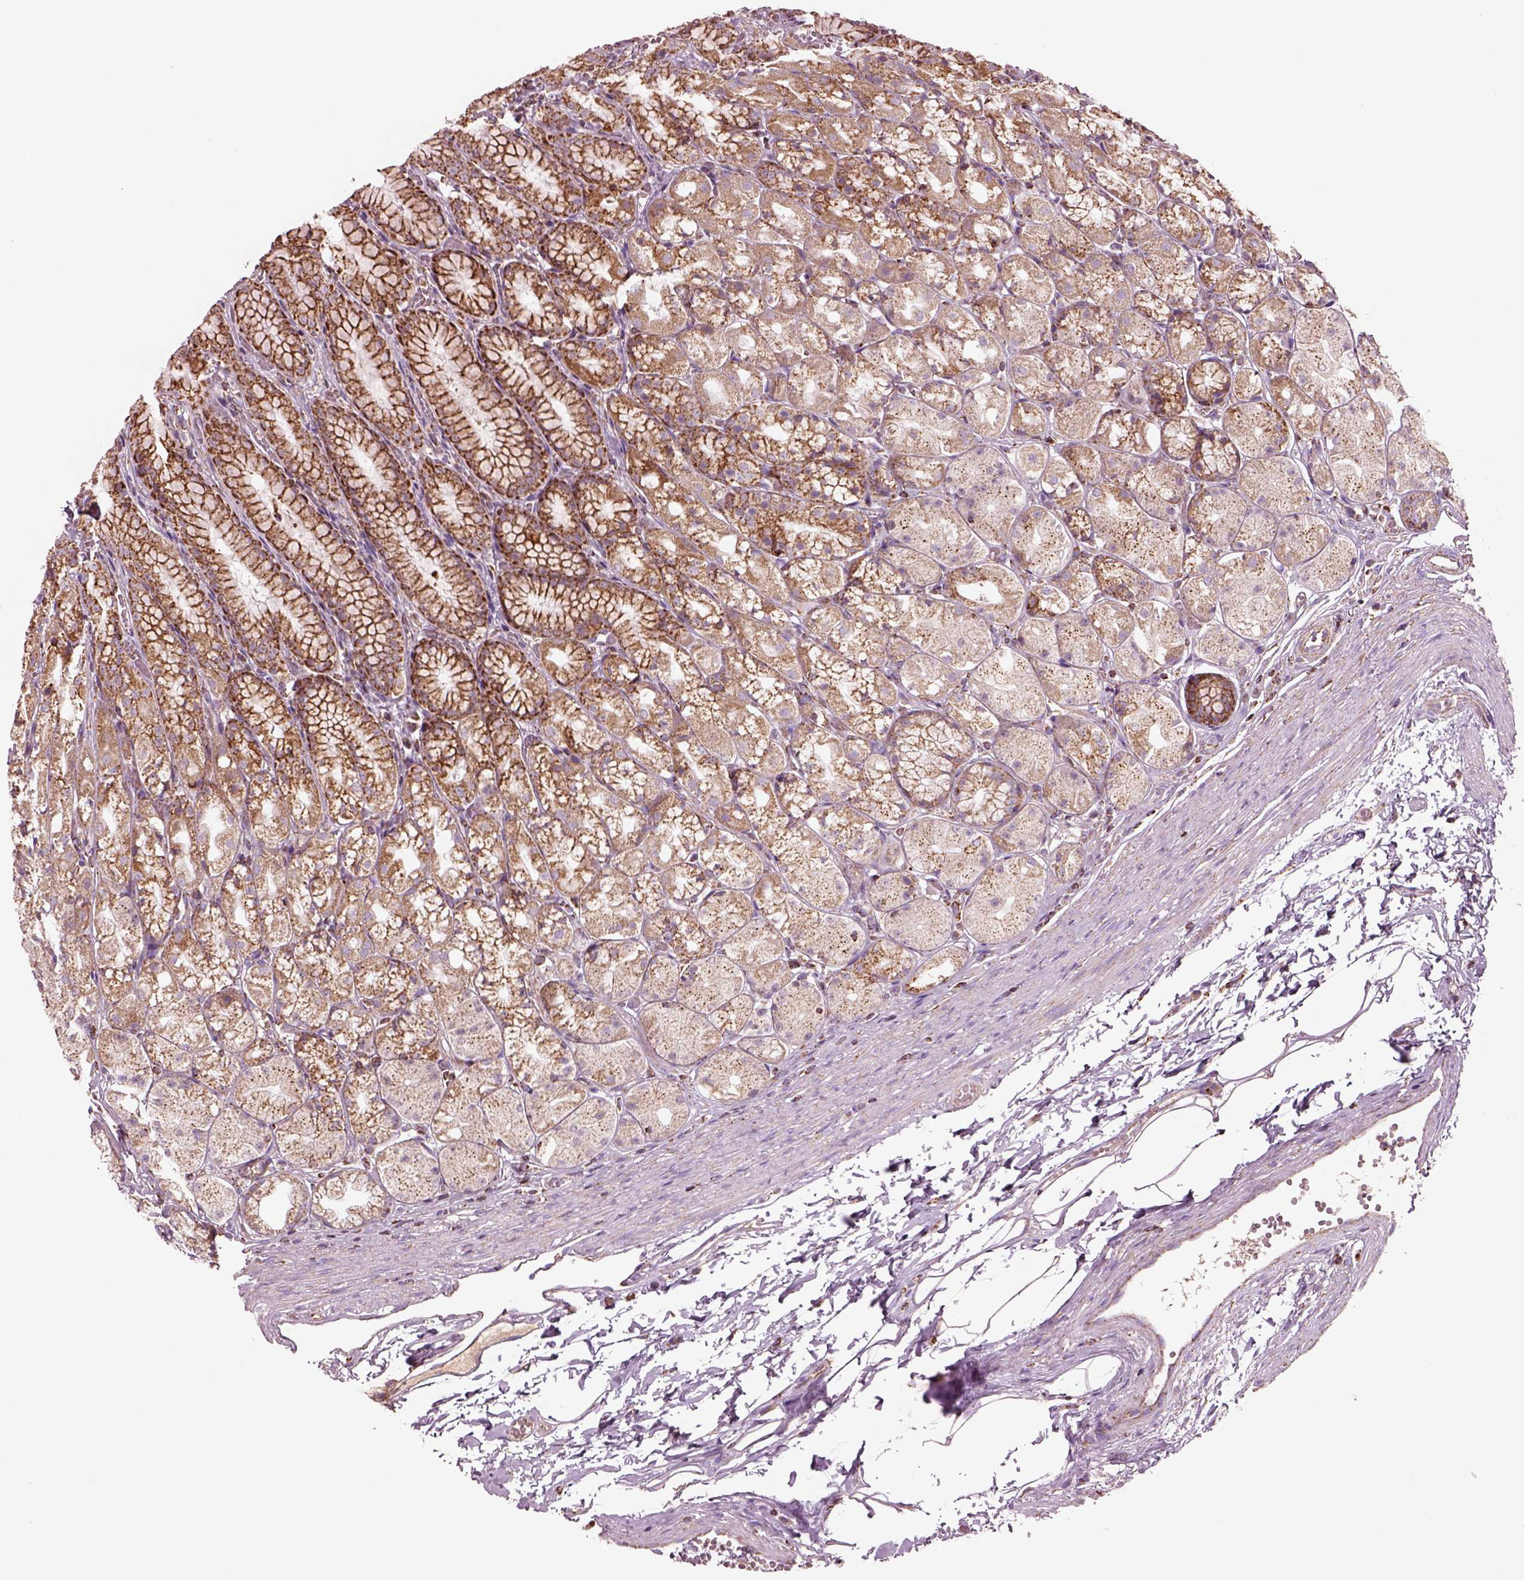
{"staining": {"intensity": "moderate", "quantity": ">75%", "location": "cytoplasmic/membranous"}, "tissue": "stomach", "cell_type": "Glandular cells", "image_type": "normal", "snomed": [{"axis": "morphology", "description": "Normal tissue, NOS"}, {"axis": "topography", "description": "Stomach"}], "caption": "IHC (DAB (3,3'-diaminobenzidine)) staining of unremarkable human stomach shows moderate cytoplasmic/membranous protein expression in about >75% of glandular cells.", "gene": "SLC25A24", "patient": {"sex": "male", "age": 70}}